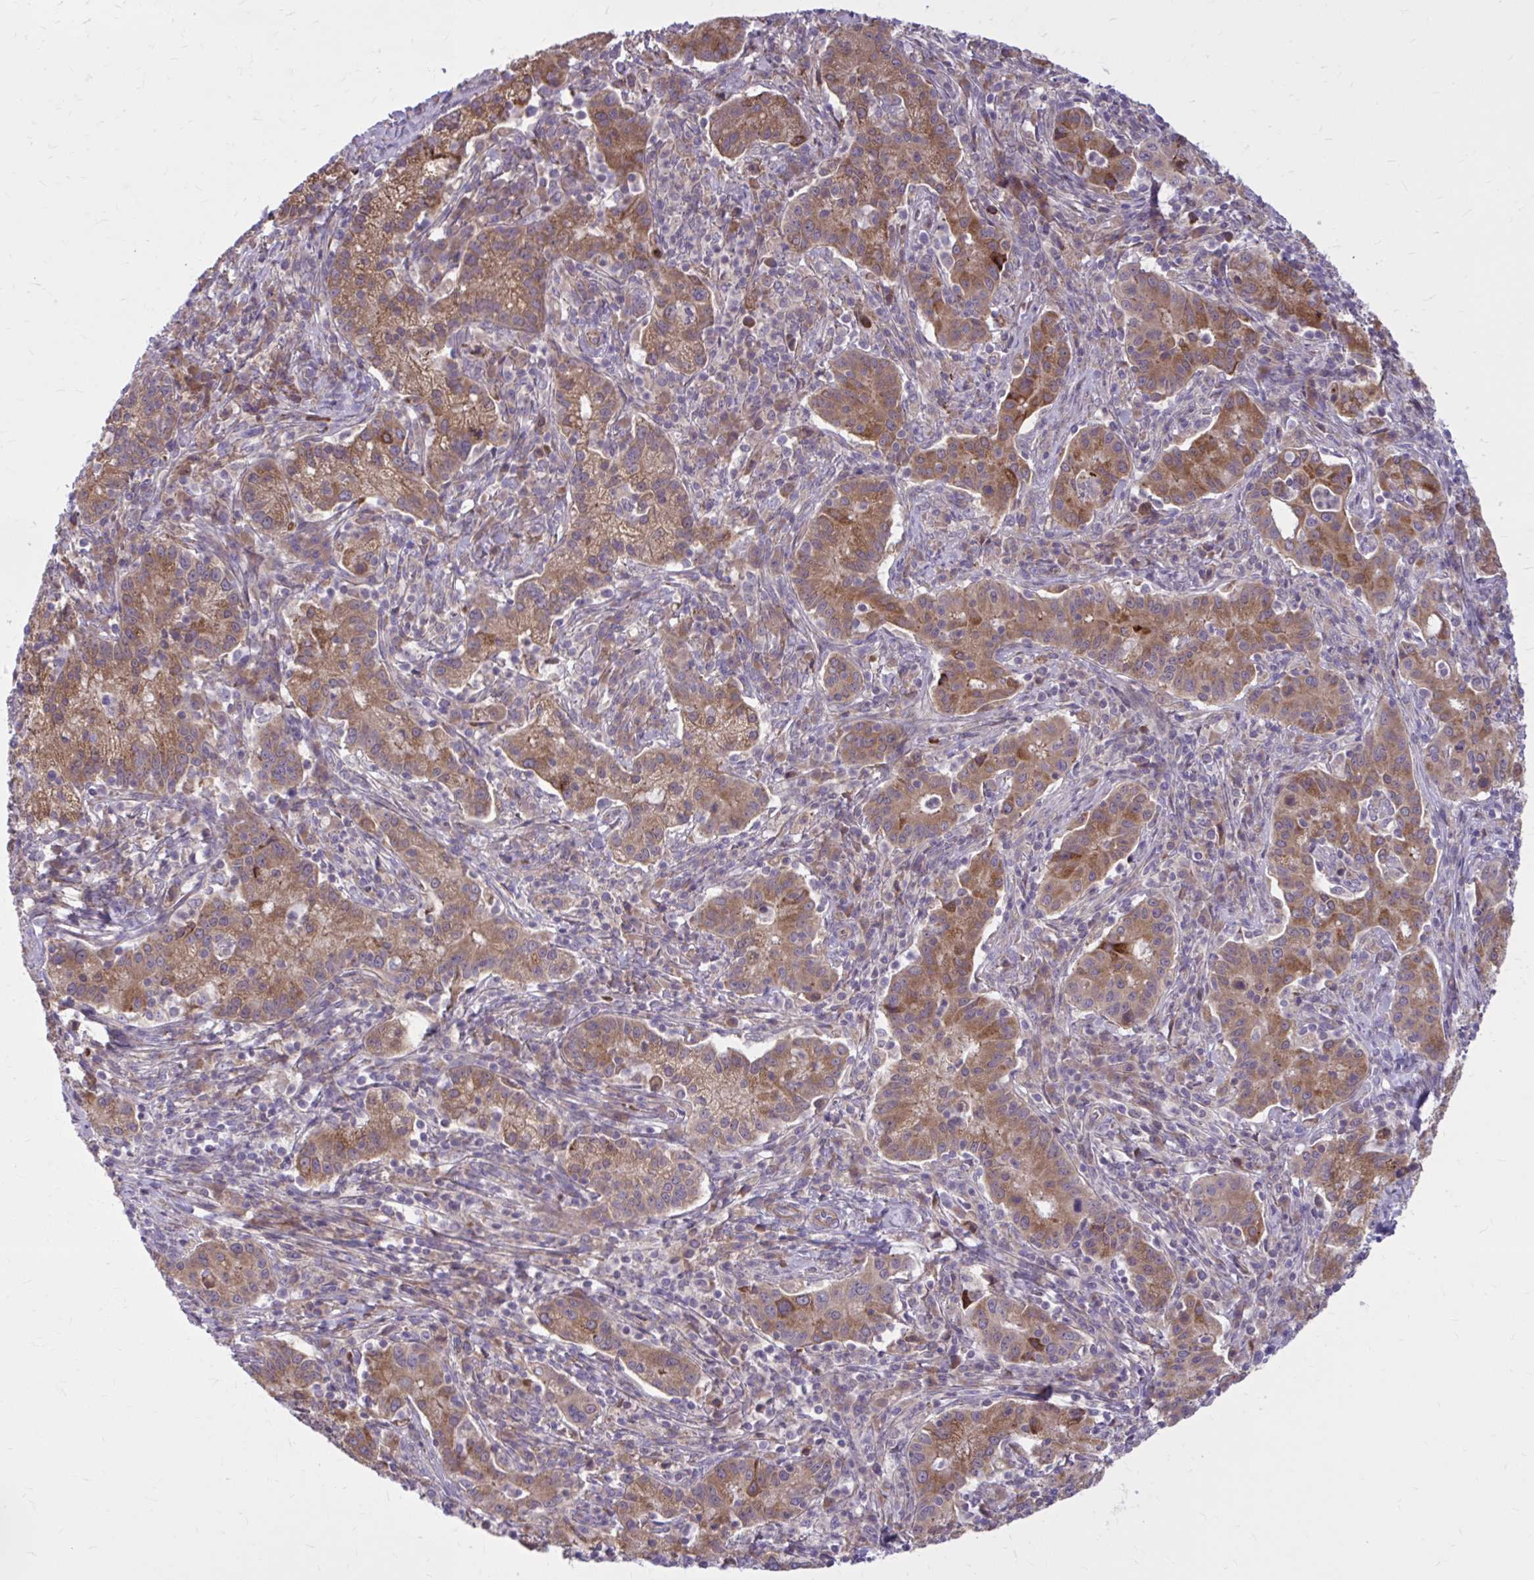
{"staining": {"intensity": "moderate", "quantity": "25%-75%", "location": "cytoplasmic/membranous"}, "tissue": "cervical cancer", "cell_type": "Tumor cells", "image_type": "cancer", "snomed": [{"axis": "morphology", "description": "Normal tissue, NOS"}, {"axis": "morphology", "description": "Adenocarcinoma, NOS"}, {"axis": "topography", "description": "Cervix"}], "caption": "Cervical cancer (adenocarcinoma) was stained to show a protein in brown. There is medium levels of moderate cytoplasmic/membranous staining in about 25%-75% of tumor cells.", "gene": "SNF8", "patient": {"sex": "female", "age": 44}}